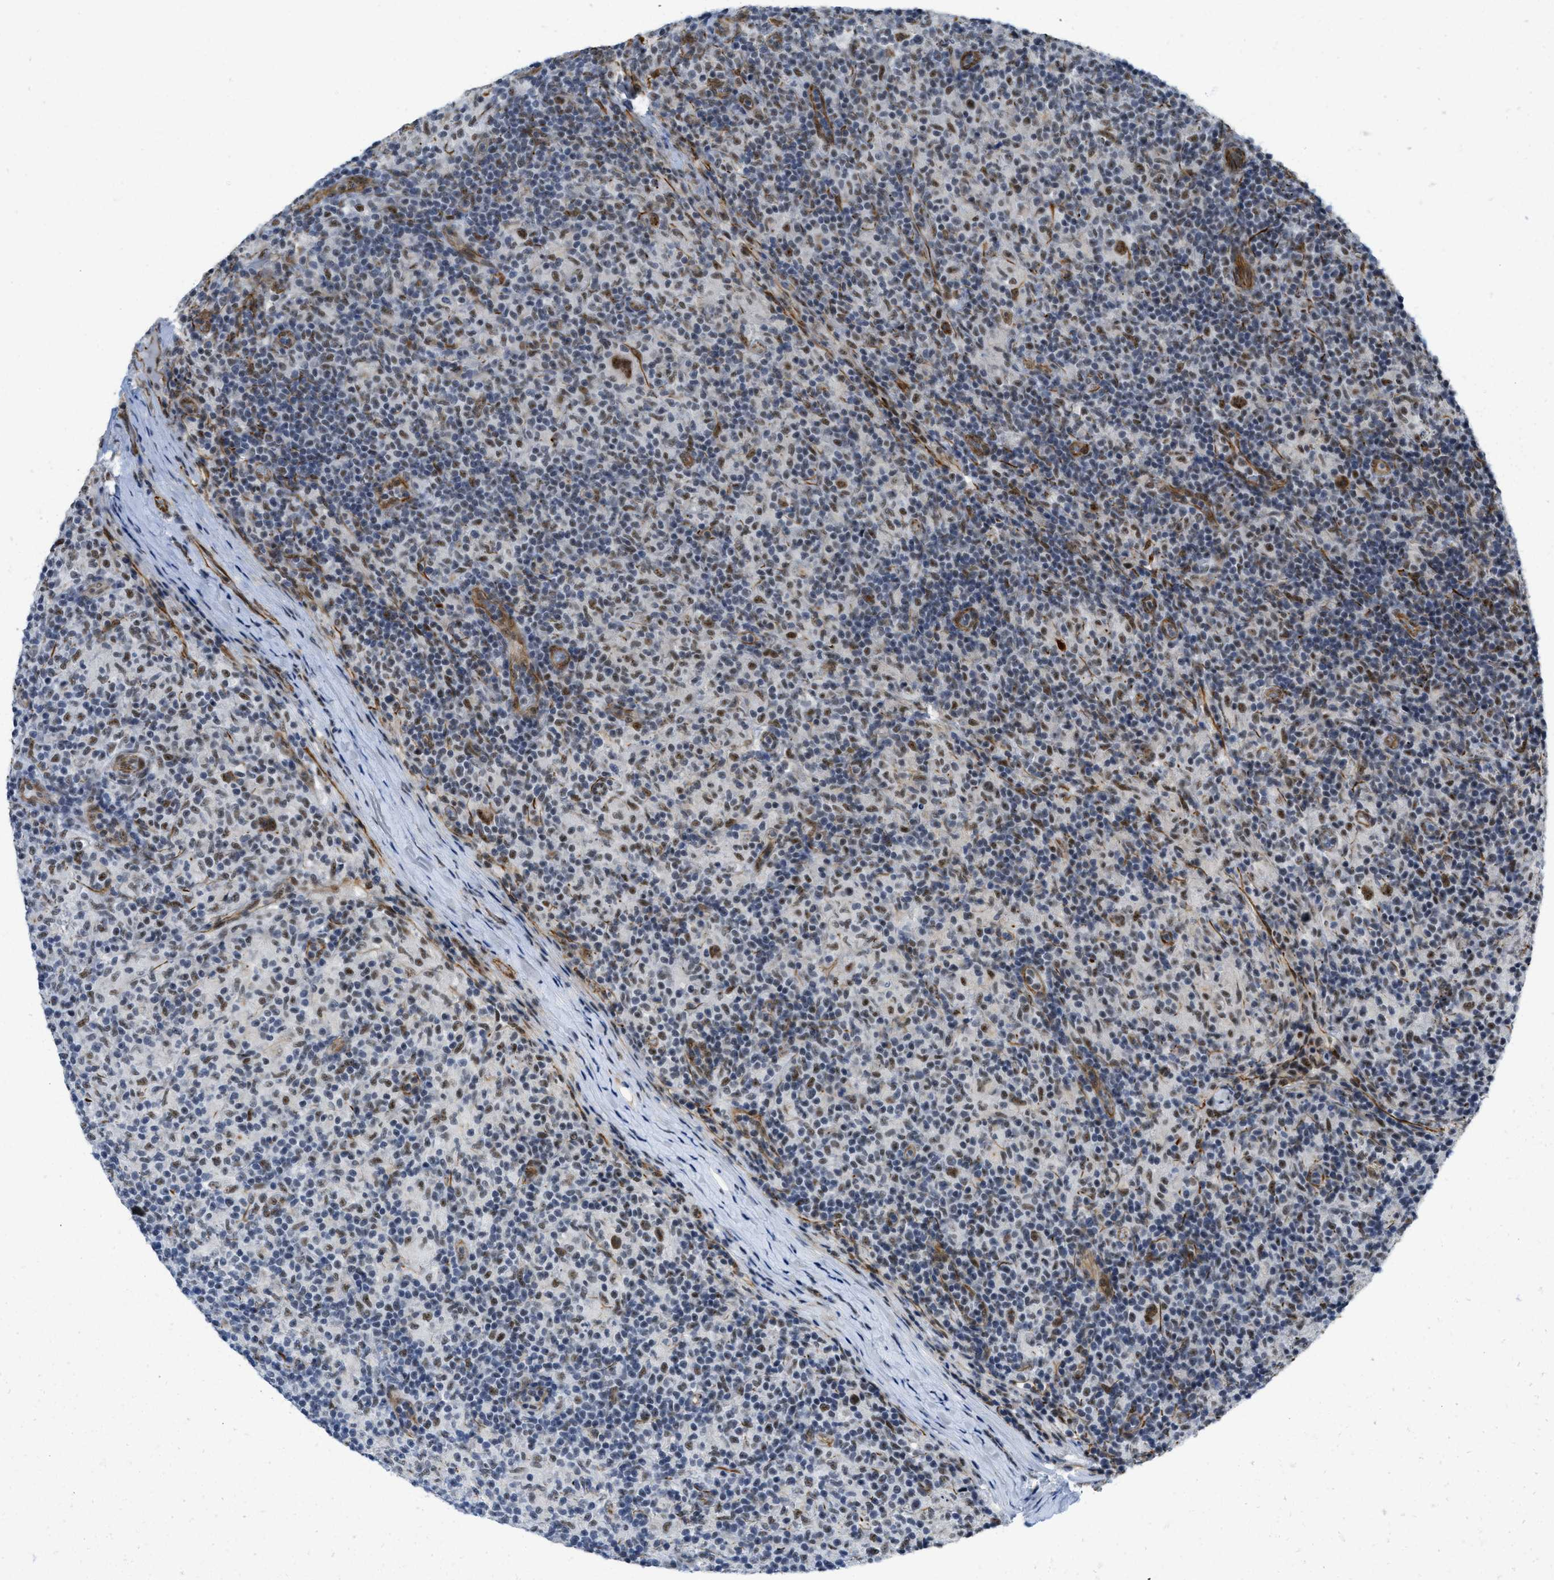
{"staining": {"intensity": "moderate", "quantity": ">75%", "location": "nuclear"}, "tissue": "lymphoma", "cell_type": "Tumor cells", "image_type": "cancer", "snomed": [{"axis": "morphology", "description": "Hodgkin's disease, NOS"}, {"axis": "topography", "description": "Lymph node"}], "caption": "A photomicrograph showing moderate nuclear staining in about >75% of tumor cells in Hodgkin's disease, as visualized by brown immunohistochemical staining.", "gene": "LRRC8B", "patient": {"sex": "male", "age": 70}}